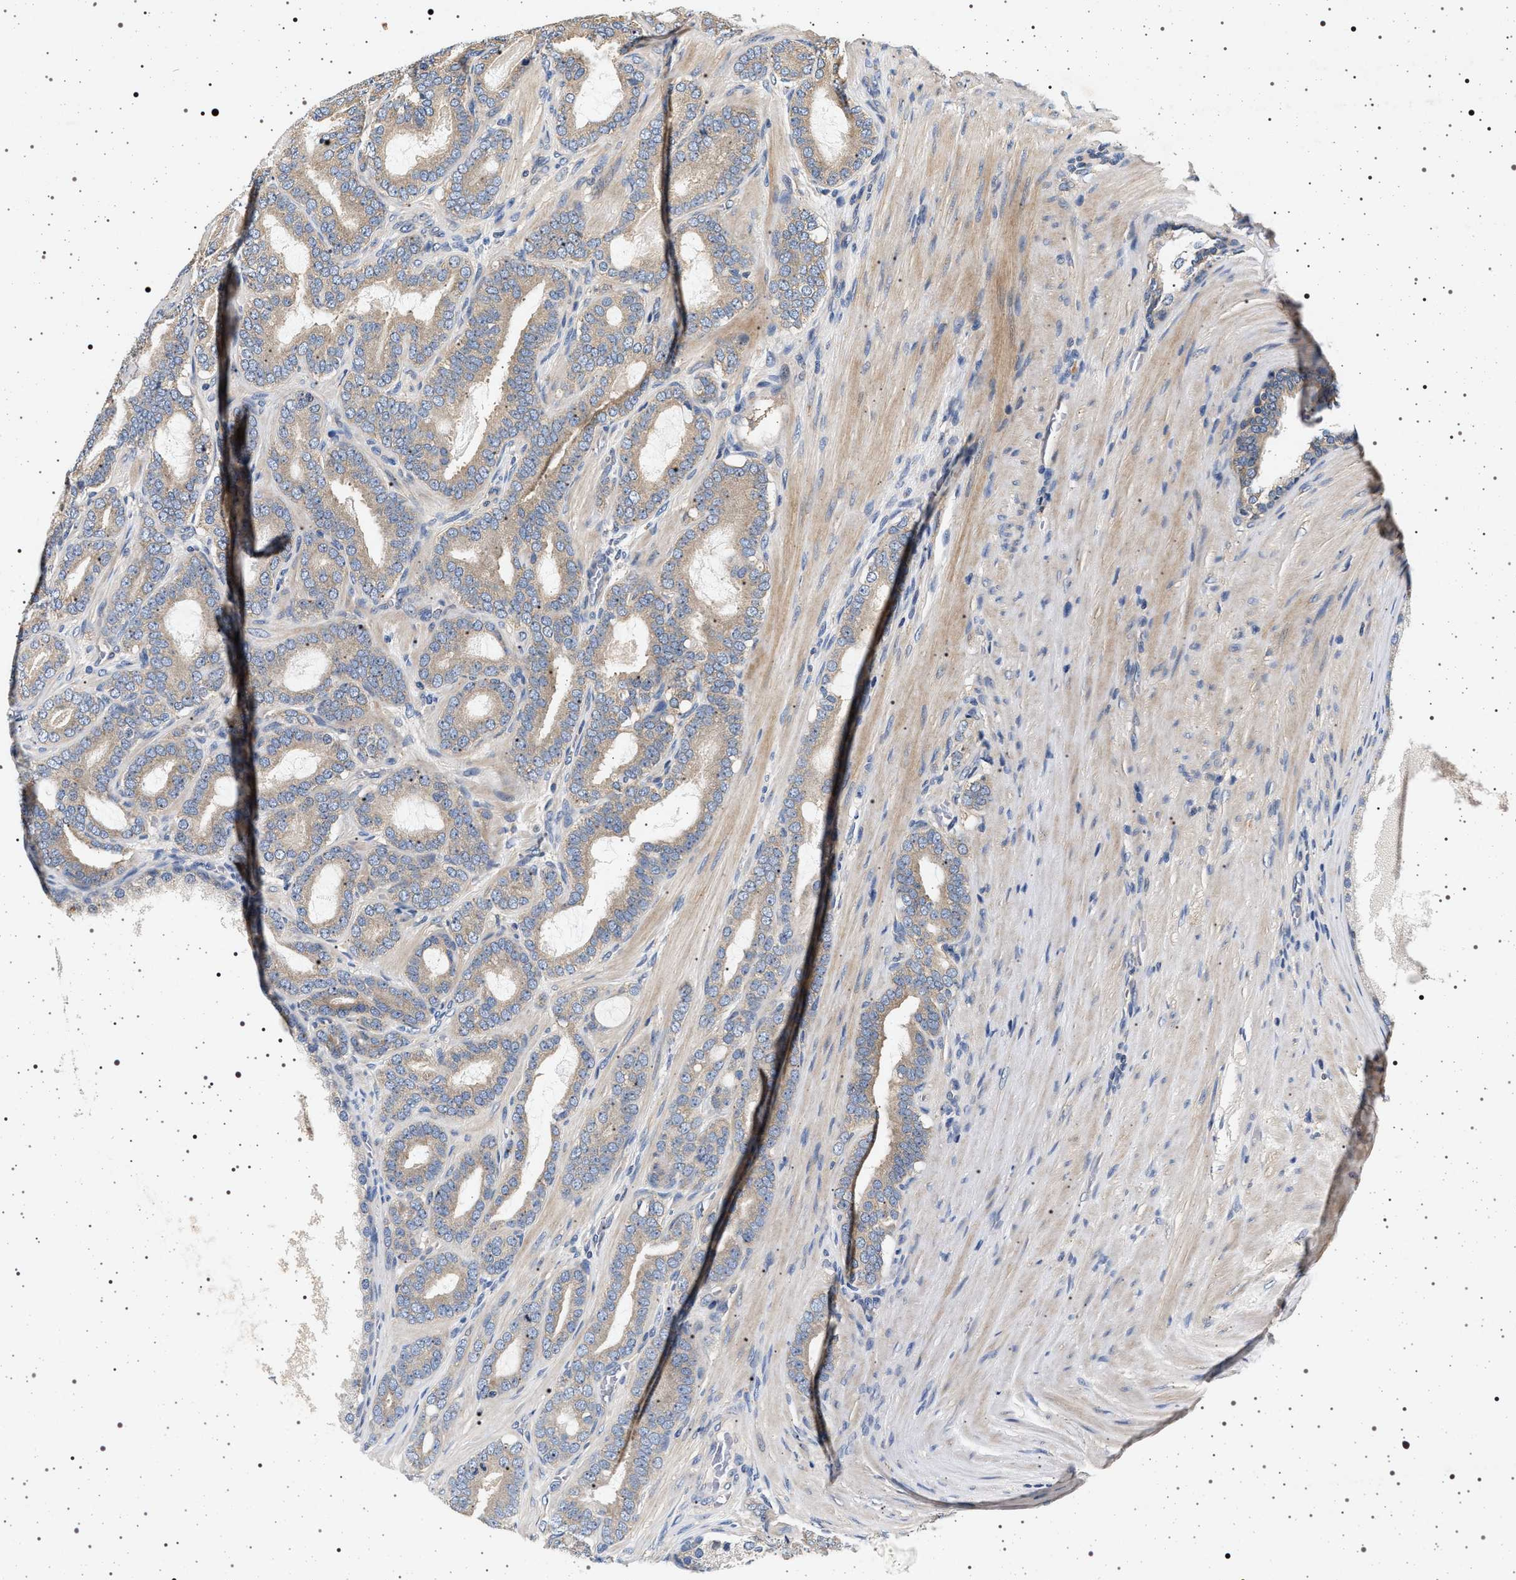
{"staining": {"intensity": "weak", "quantity": ">75%", "location": "cytoplasmic/membranous"}, "tissue": "prostate cancer", "cell_type": "Tumor cells", "image_type": "cancer", "snomed": [{"axis": "morphology", "description": "Adenocarcinoma, High grade"}, {"axis": "topography", "description": "Prostate"}], "caption": "About >75% of tumor cells in high-grade adenocarcinoma (prostate) display weak cytoplasmic/membranous protein positivity as visualized by brown immunohistochemical staining.", "gene": "DCBLD2", "patient": {"sex": "male", "age": 60}}